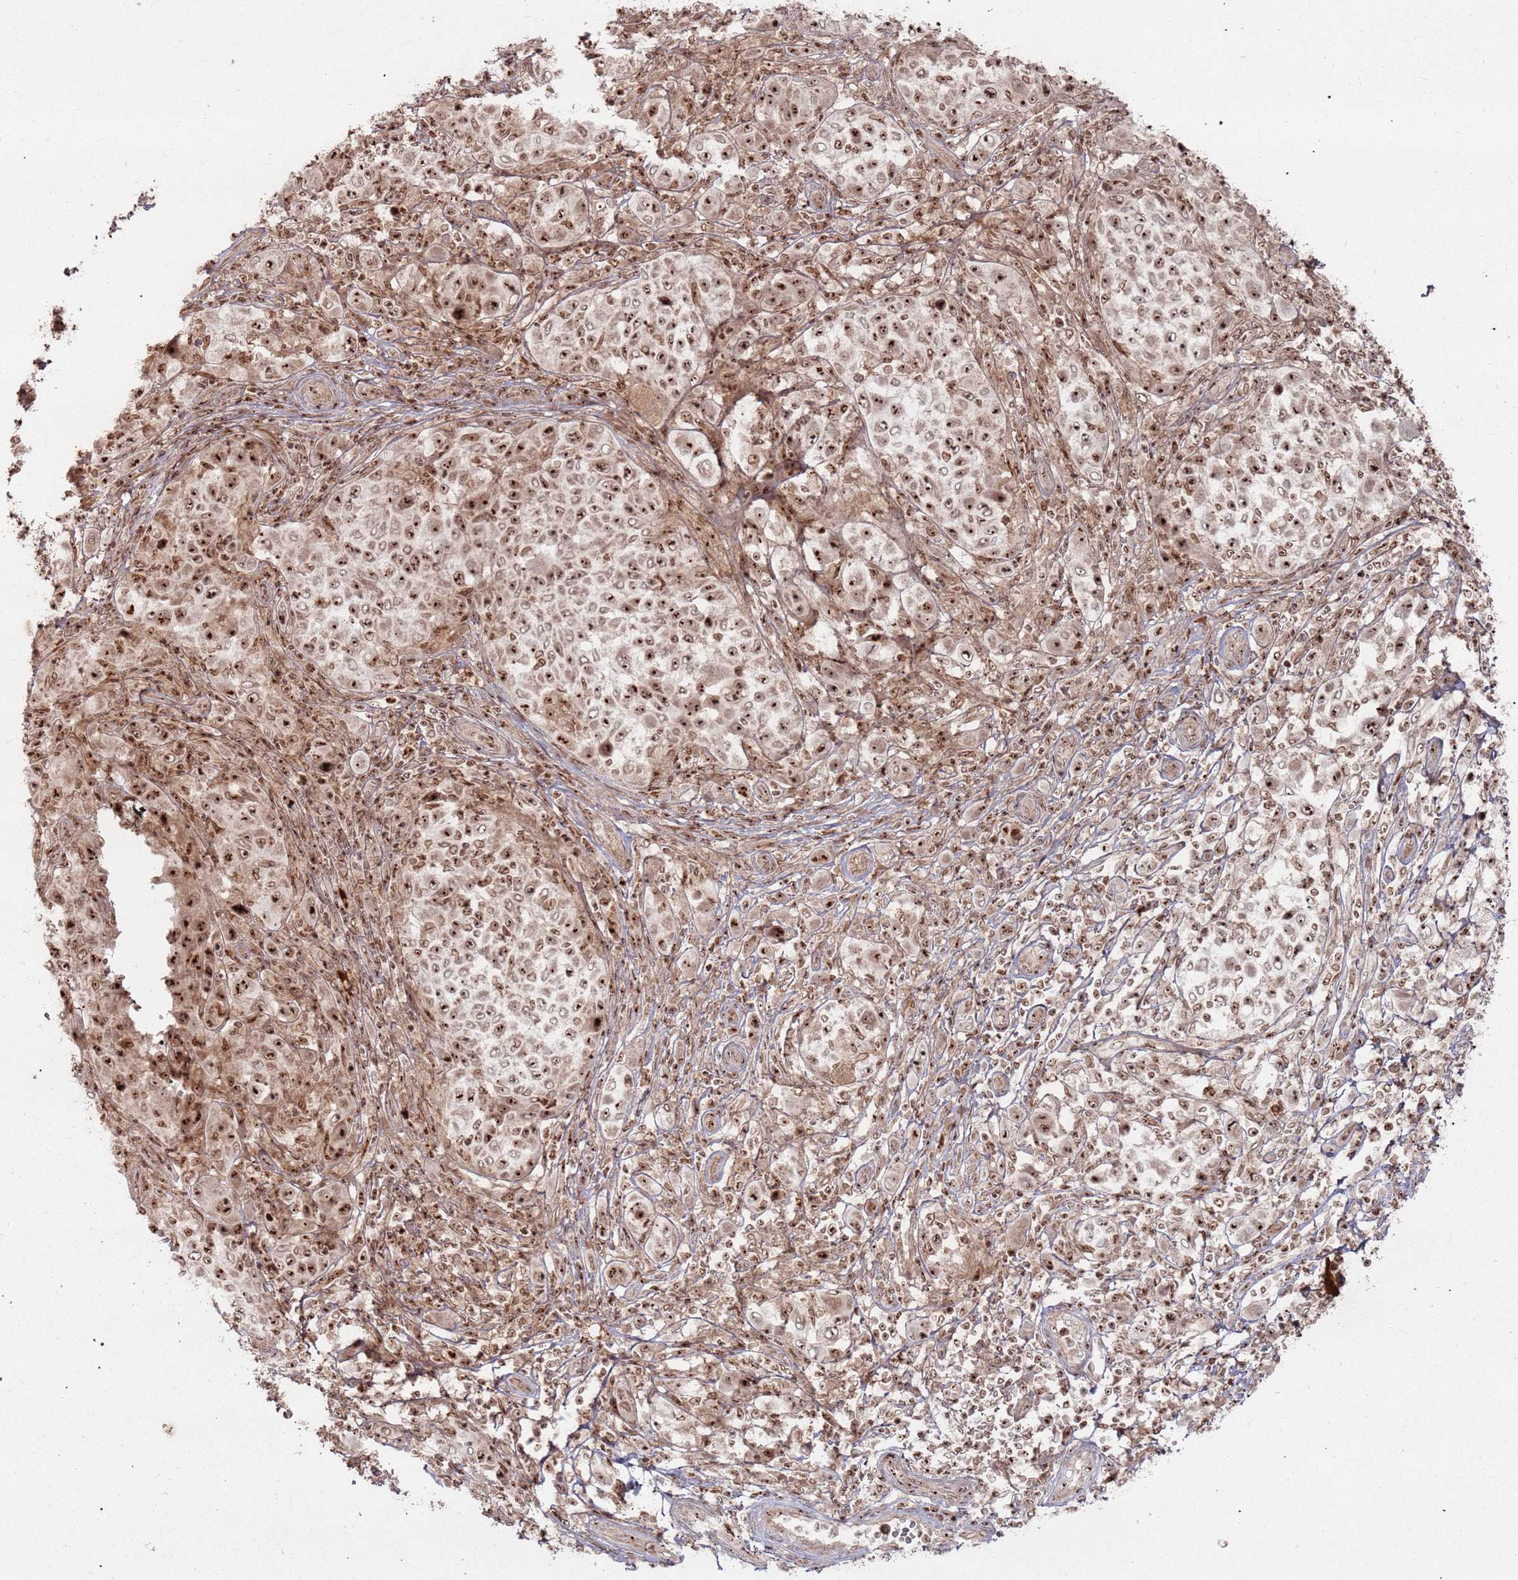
{"staining": {"intensity": "strong", "quantity": ">75%", "location": "nuclear"}, "tissue": "melanoma", "cell_type": "Tumor cells", "image_type": "cancer", "snomed": [{"axis": "morphology", "description": "Malignant melanoma, NOS"}, {"axis": "topography", "description": "Skin"}], "caption": "Malignant melanoma was stained to show a protein in brown. There is high levels of strong nuclear expression in approximately >75% of tumor cells.", "gene": "UTP11", "patient": {"sex": "male", "age": 68}}